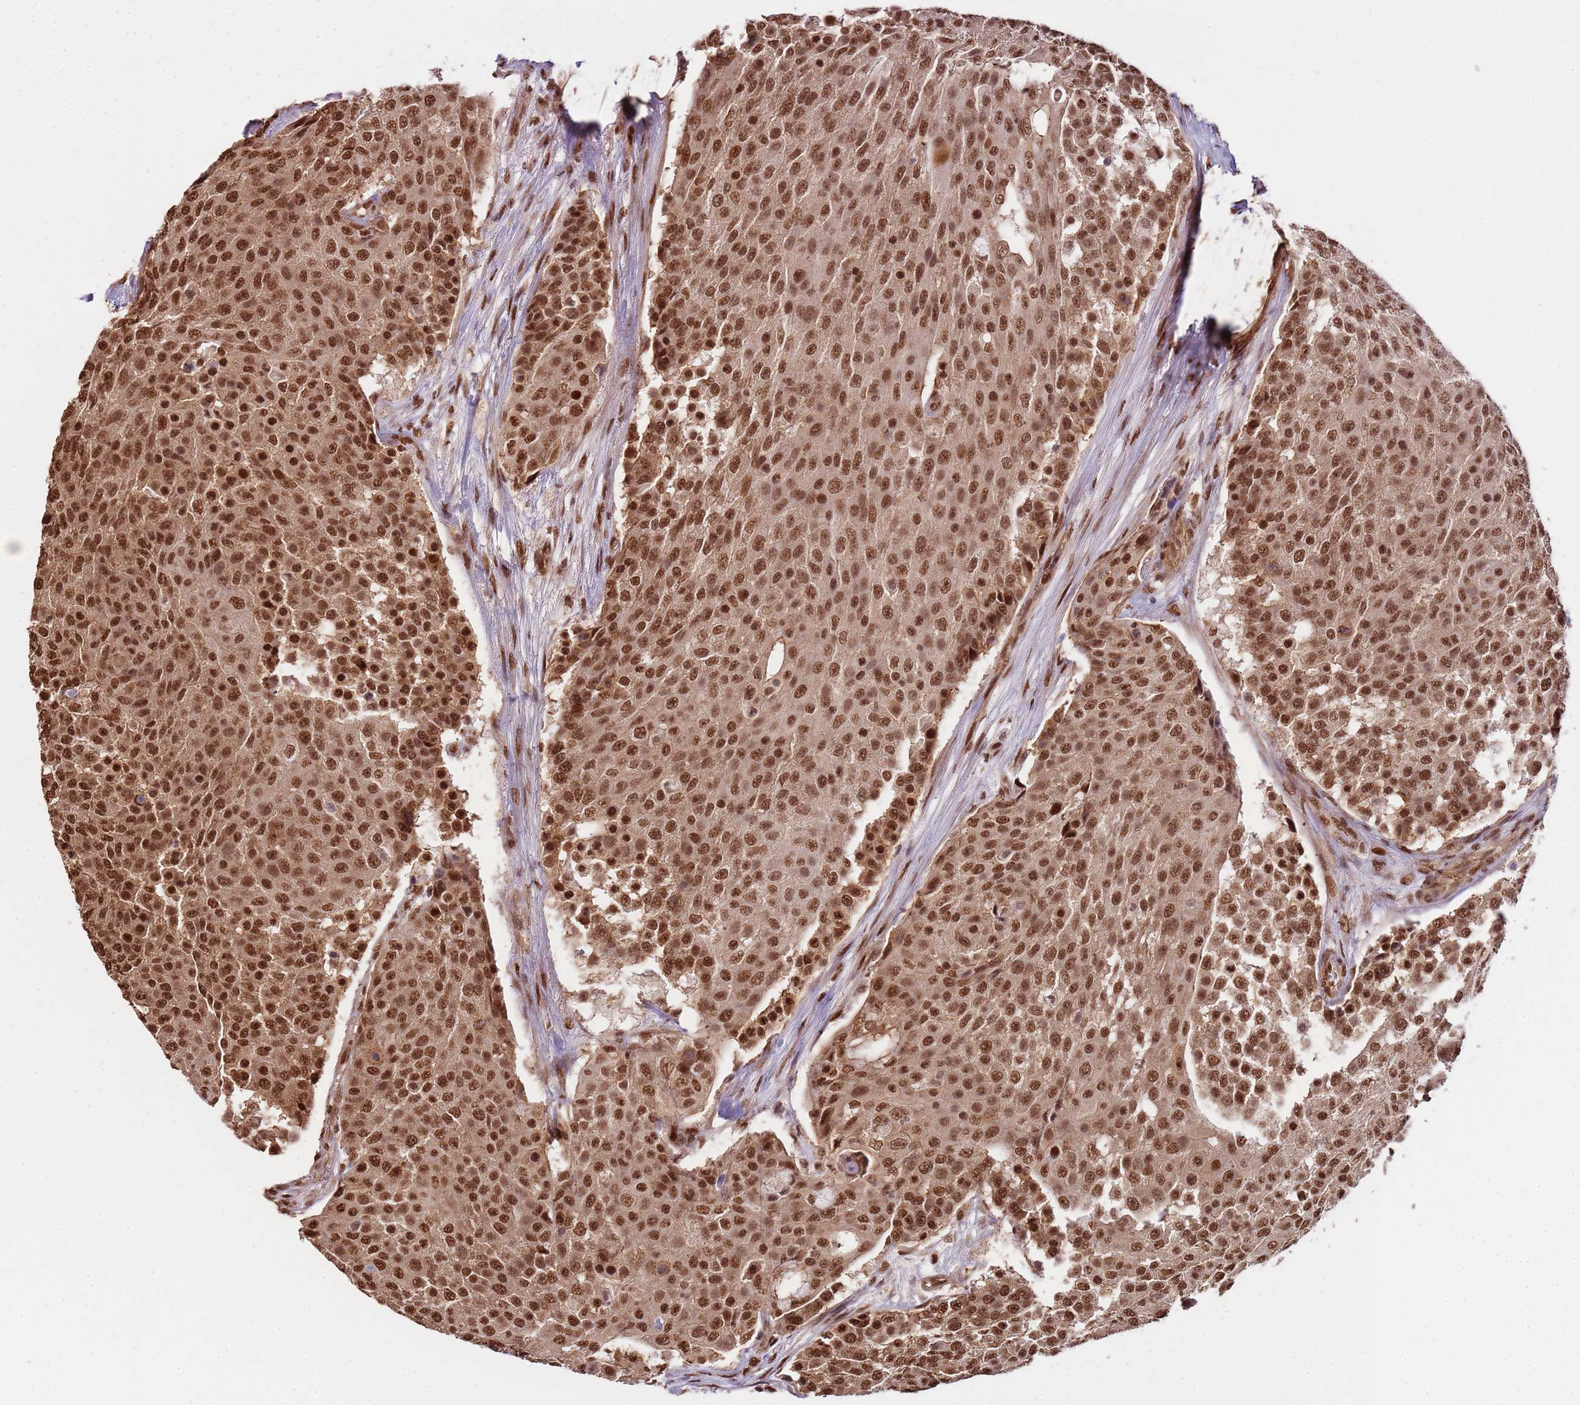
{"staining": {"intensity": "strong", "quantity": ">75%", "location": "nuclear"}, "tissue": "urothelial cancer", "cell_type": "Tumor cells", "image_type": "cancer", "snomed": [{"axis": "morphology", "description": "Urothelial carcinoma, High grade"}, {"axis": "topography", "description": "Urinary bladder"}], "caption": "High-grade urothelial carcinoma stained with immunohistochemistry demonstrates strong nuclear positivity in about >75% of tumor cells.", "gene": "ZBTB12", "patient": {"sex": "female", "age": 63}}